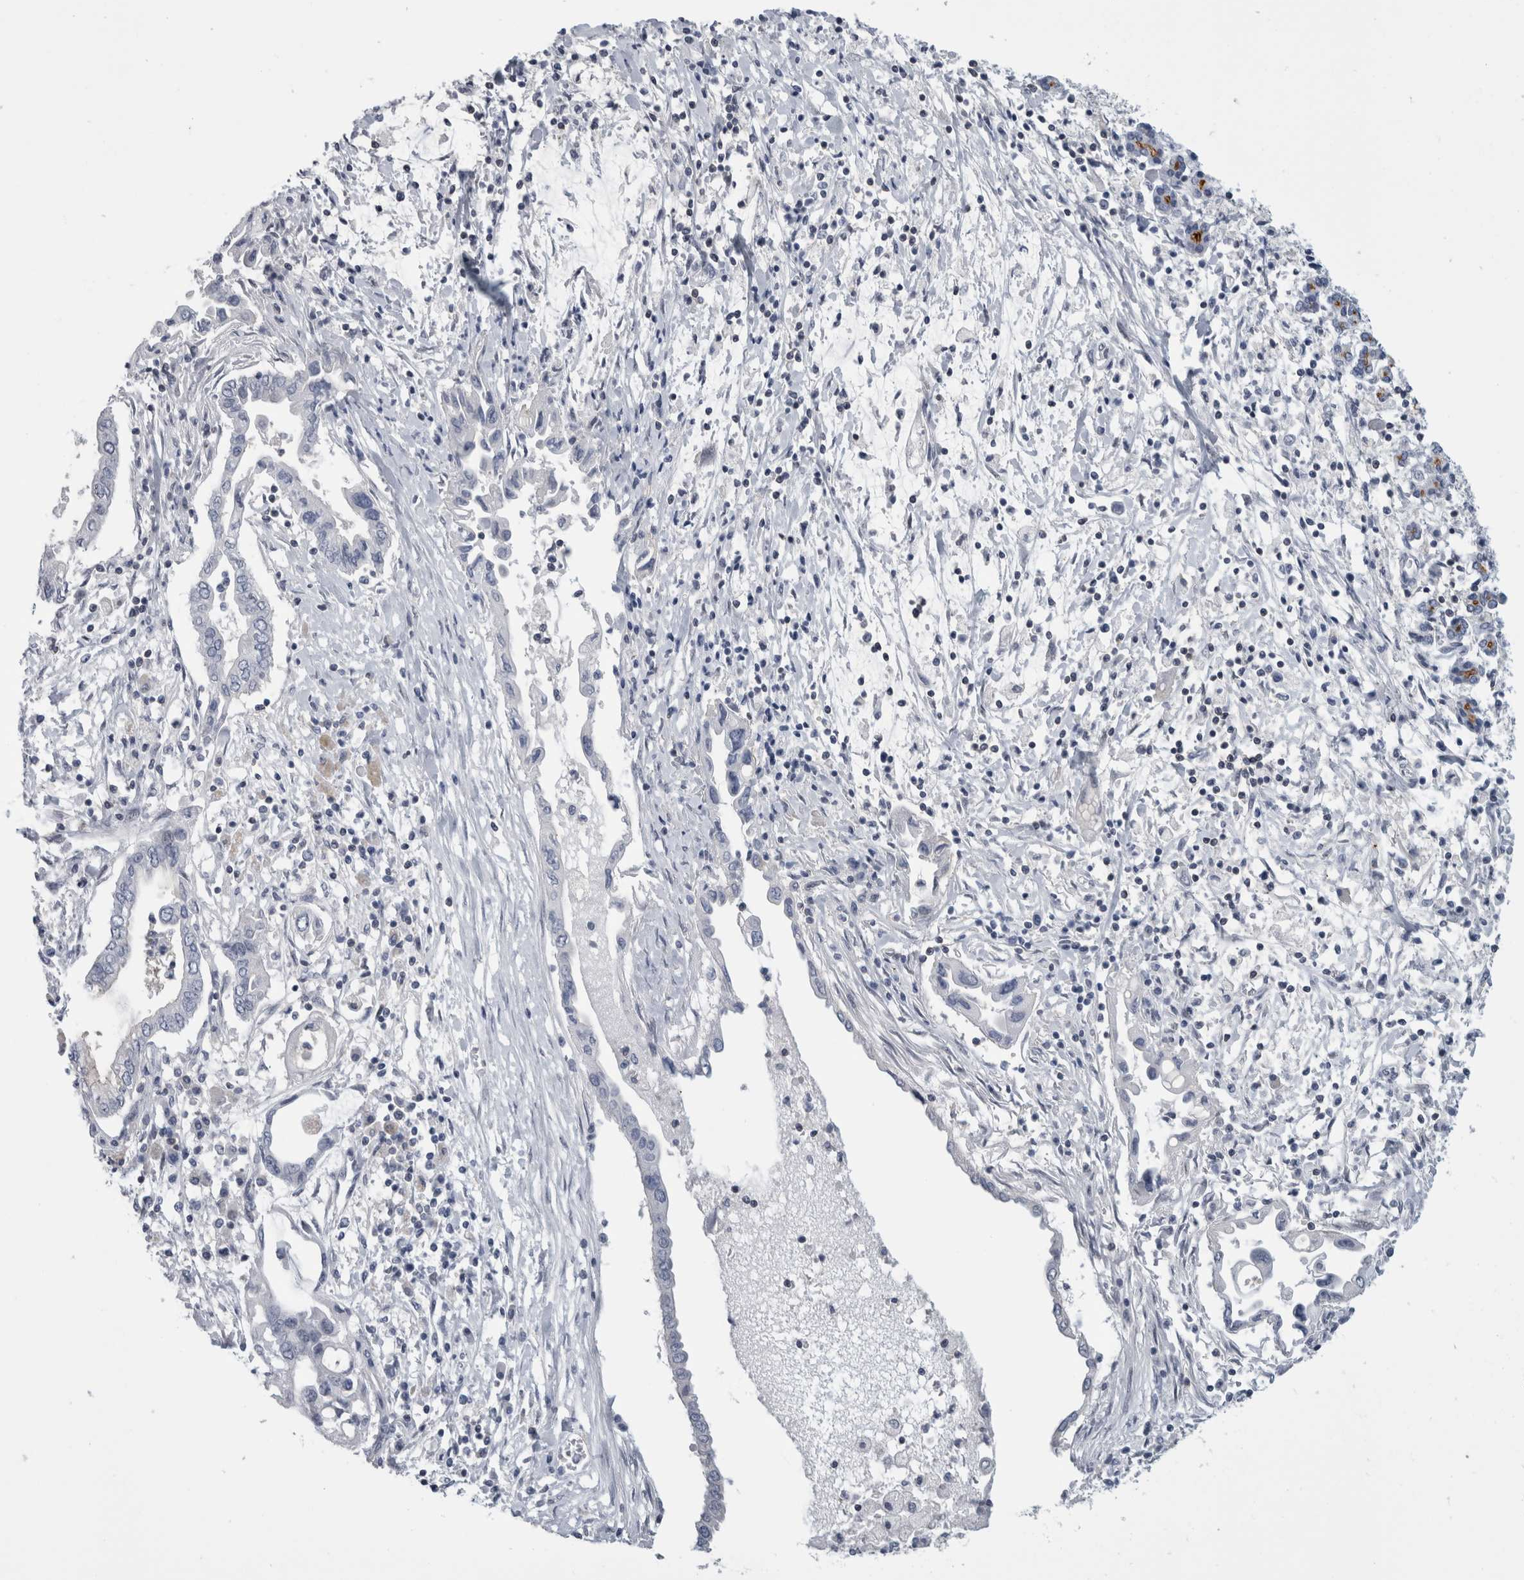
{"staining": {"intensity": "negative", "quantity": "none", "location": "none"}, "tissue": "pancreatic cancer", "cell_type": "Tumor cells", "image_type": "cancer", "snomed": [{"axis": "morphology", "description": "Adenocarcinoma, NOS"}, {"axis": "topography", "description": "Pancreas"}], "caption": "High power microscopy photomicrograph of an immunohistochemistry (IHC) histopathology image of adenocarcinoma (pancreatic), revealing no significant expression in tumor cells. The staining is performed using DAB (3,3'-diaminobenzidine) brown chromogen with nuclei counter-stained in using hematoxylin.", "gene": "ANKFY1", "patient": {"sex": "female", "age": 57}}